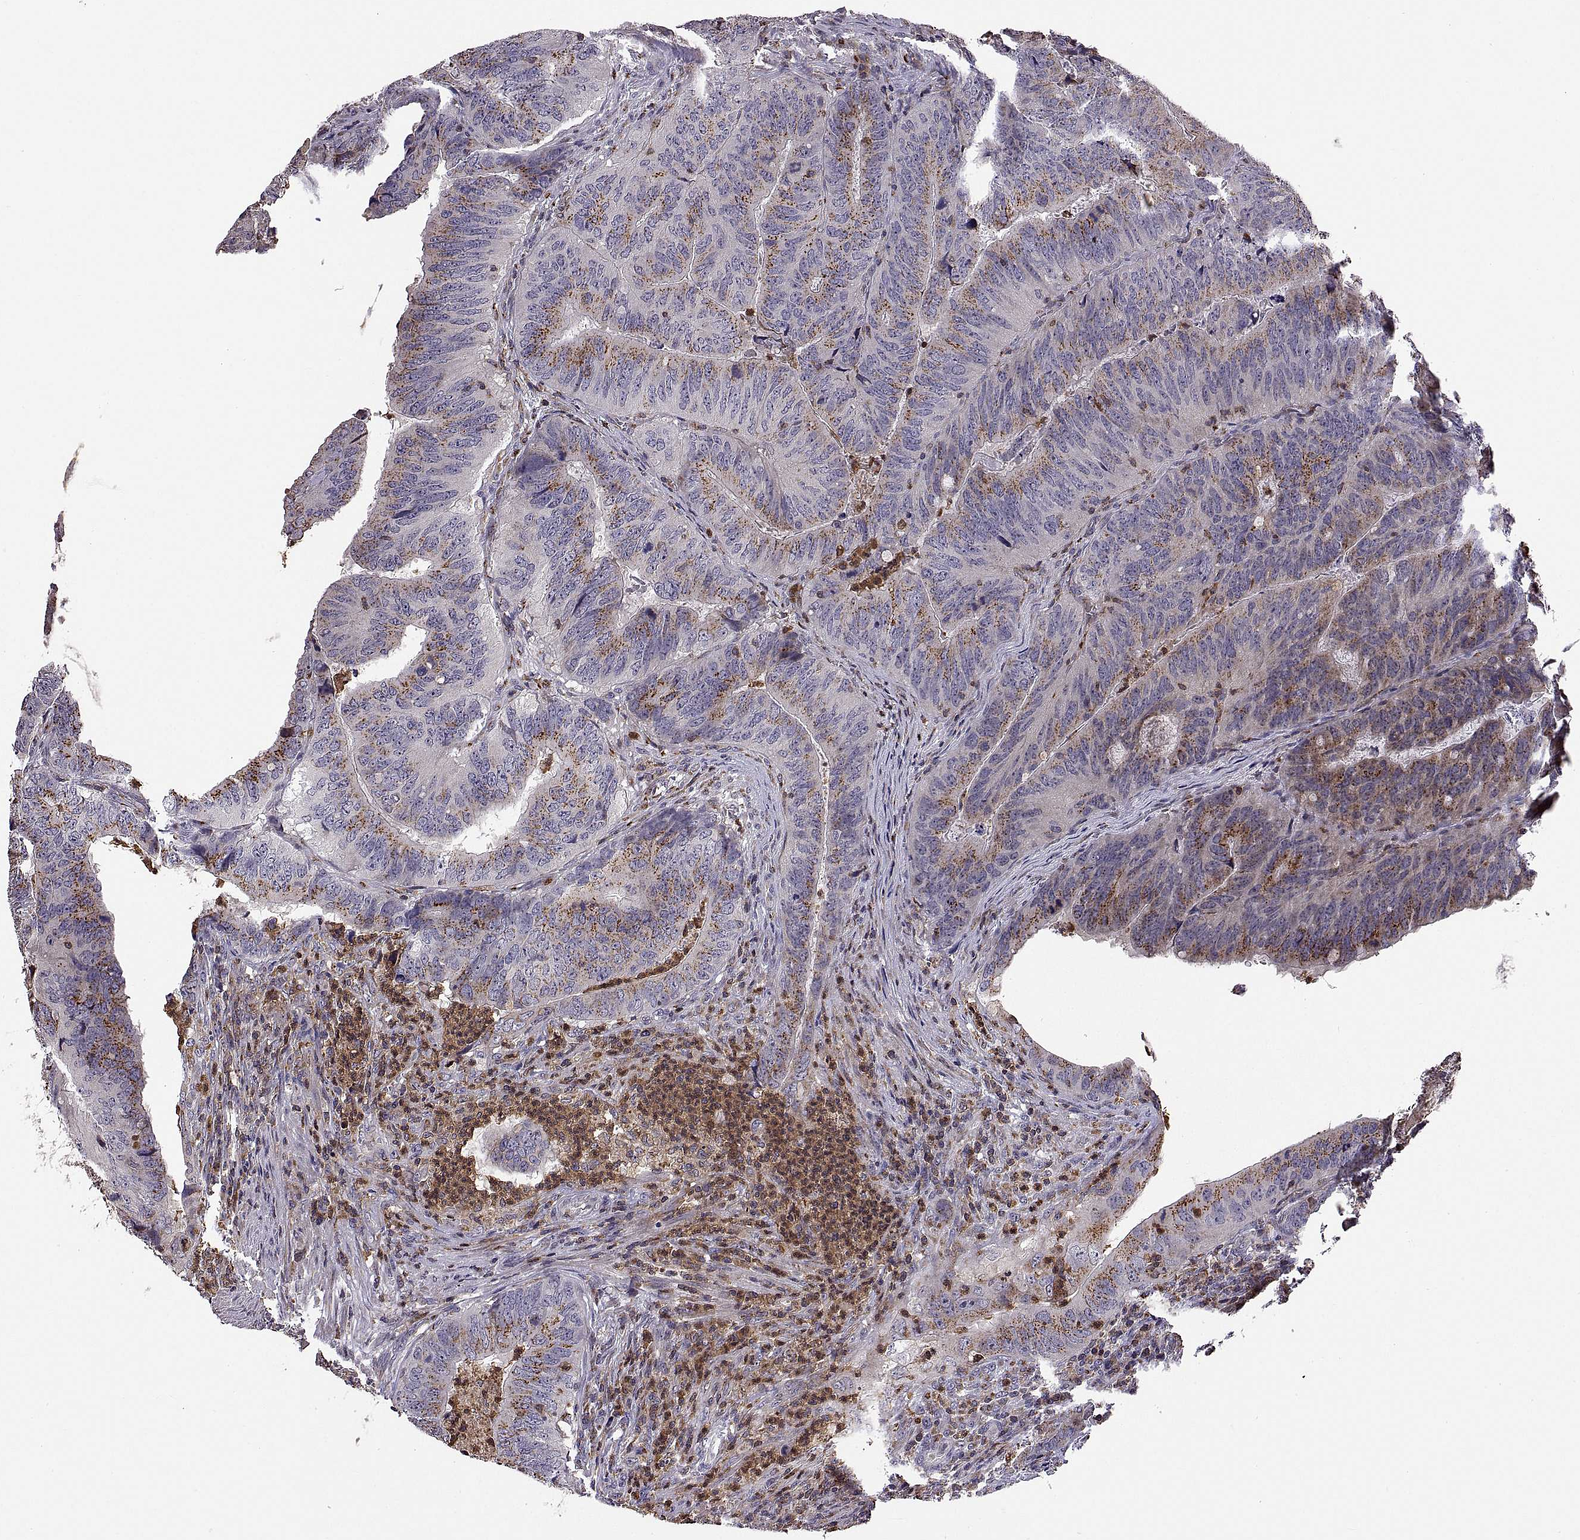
{"staining": {"intensity": "strong", "quantity": "<25%", "location": "cytoplasmic/membranous"}, "tissue": "colorectal cancer", "cell_type": "Tumor cells", "image_type": "cancer", "snomed": [{"axis": "morphology", "description": "Adenocarcinoma, NOS"}, {"axis": "topography", "description": "Colon"}], "caption": "Immunohistochemical staining of human colorectal cancer (adenocarcinoma) displays medium levels of strong cytoplasmic/membranous protein staining in approximately <25% of tumor cells. Using DAB (3,3'-diaminobenzidine) (brown) and hematoxylin (blue) stains, captured at high magnification using brightfield microscopy.", "gene": "ACAP1", "patient": {"sex": "male", "age": 79}}